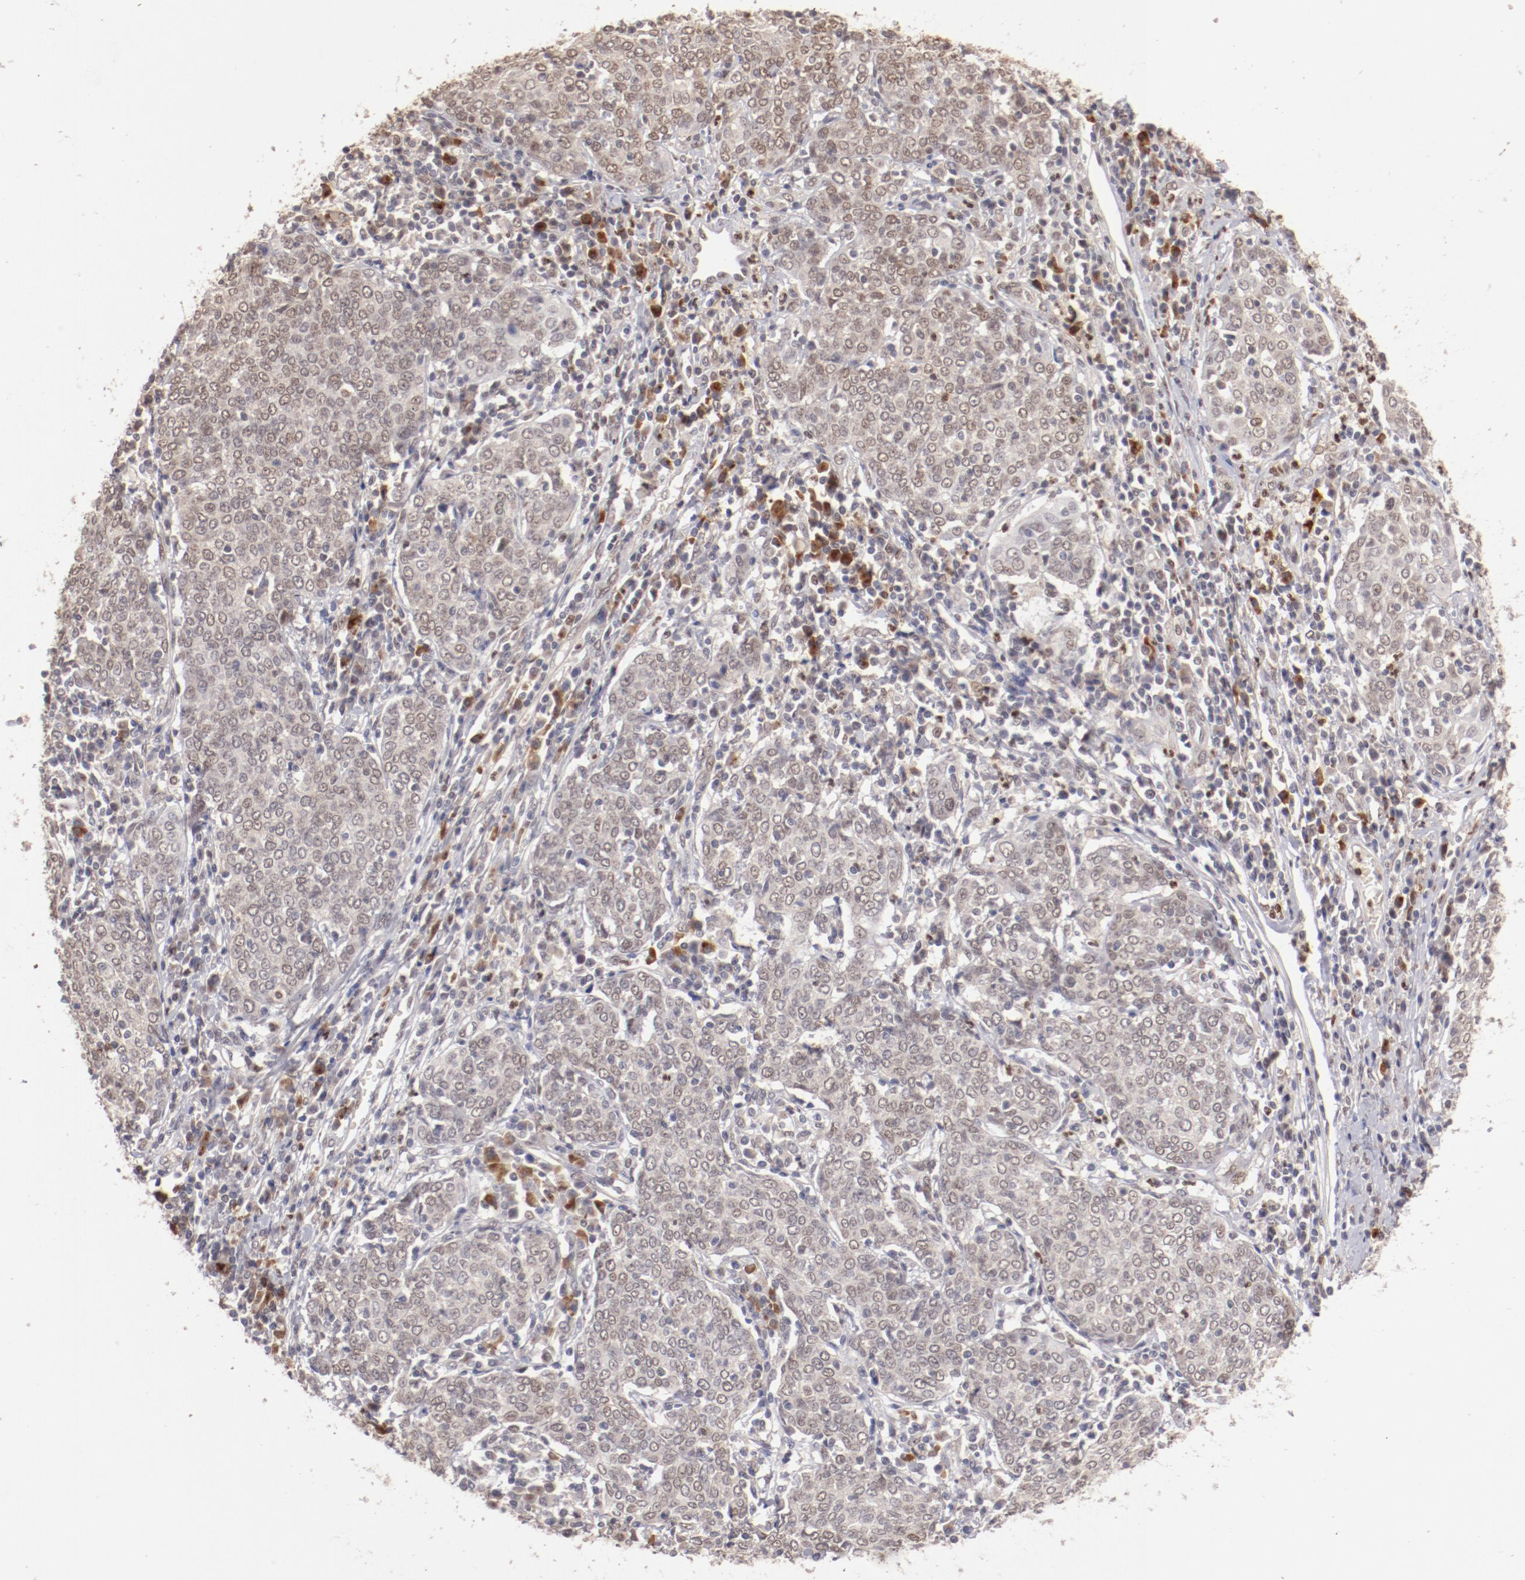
{"staining": {"intensity": "weak", "quantity": ">75%", "location": "nuclear"}, "tissue": "cervical cancer", "cell_type": "Tumor cells", "image_type": "cancer", "snomed": [{"axis": "morphology", "description": "Squamous cell carcinoma, NOS"}, {"axis": "topography", "description": "Cervix"}], "caption": "This micrograph demonstrates IHC staining of human cervical cancer, with low weak nuclear expression in about >75% of tumor cells.", "gene": "NFE2", "patient": {"sex": "female", "age": 40}}